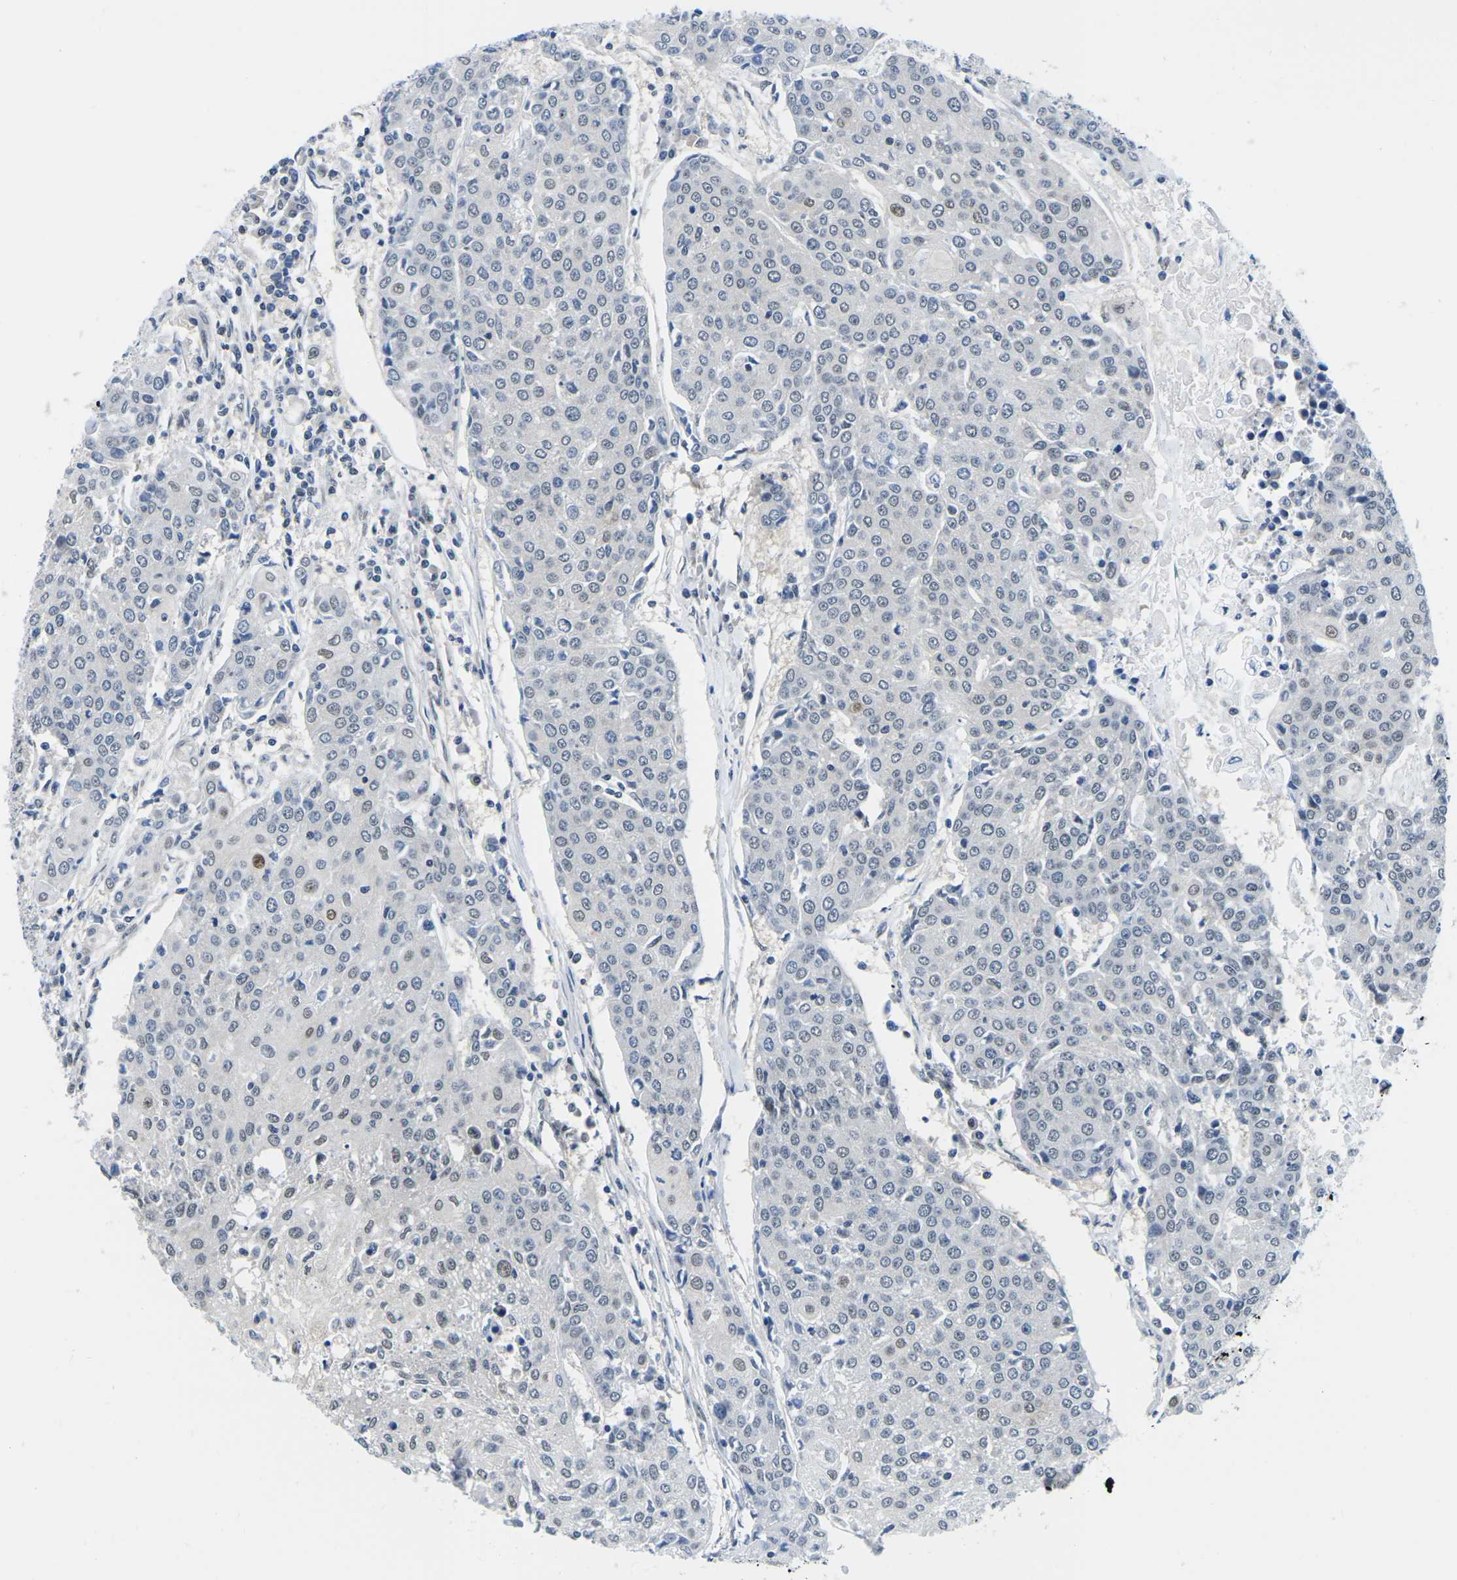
{"staining": {"intensity": "moderate", "quantity": "<25%", "location": "nuclear"}, "tissue": "urothelial cancer", "cell_type": "Tumor cells", "image_type": "cancer", "snomed": [{"axis": "morphology", "description": "Urothelial carcinoma, High grade"}, {"axis": "topography", "description": "Urinary bladder"}], "caption": "Protein staining exhibits moderate nuclear positivity in approximately <25% of tumor cells in high-grade urothelial carcinoma.", "gene": "UBA7", "patient": {"sex": "female", "age": 85}}